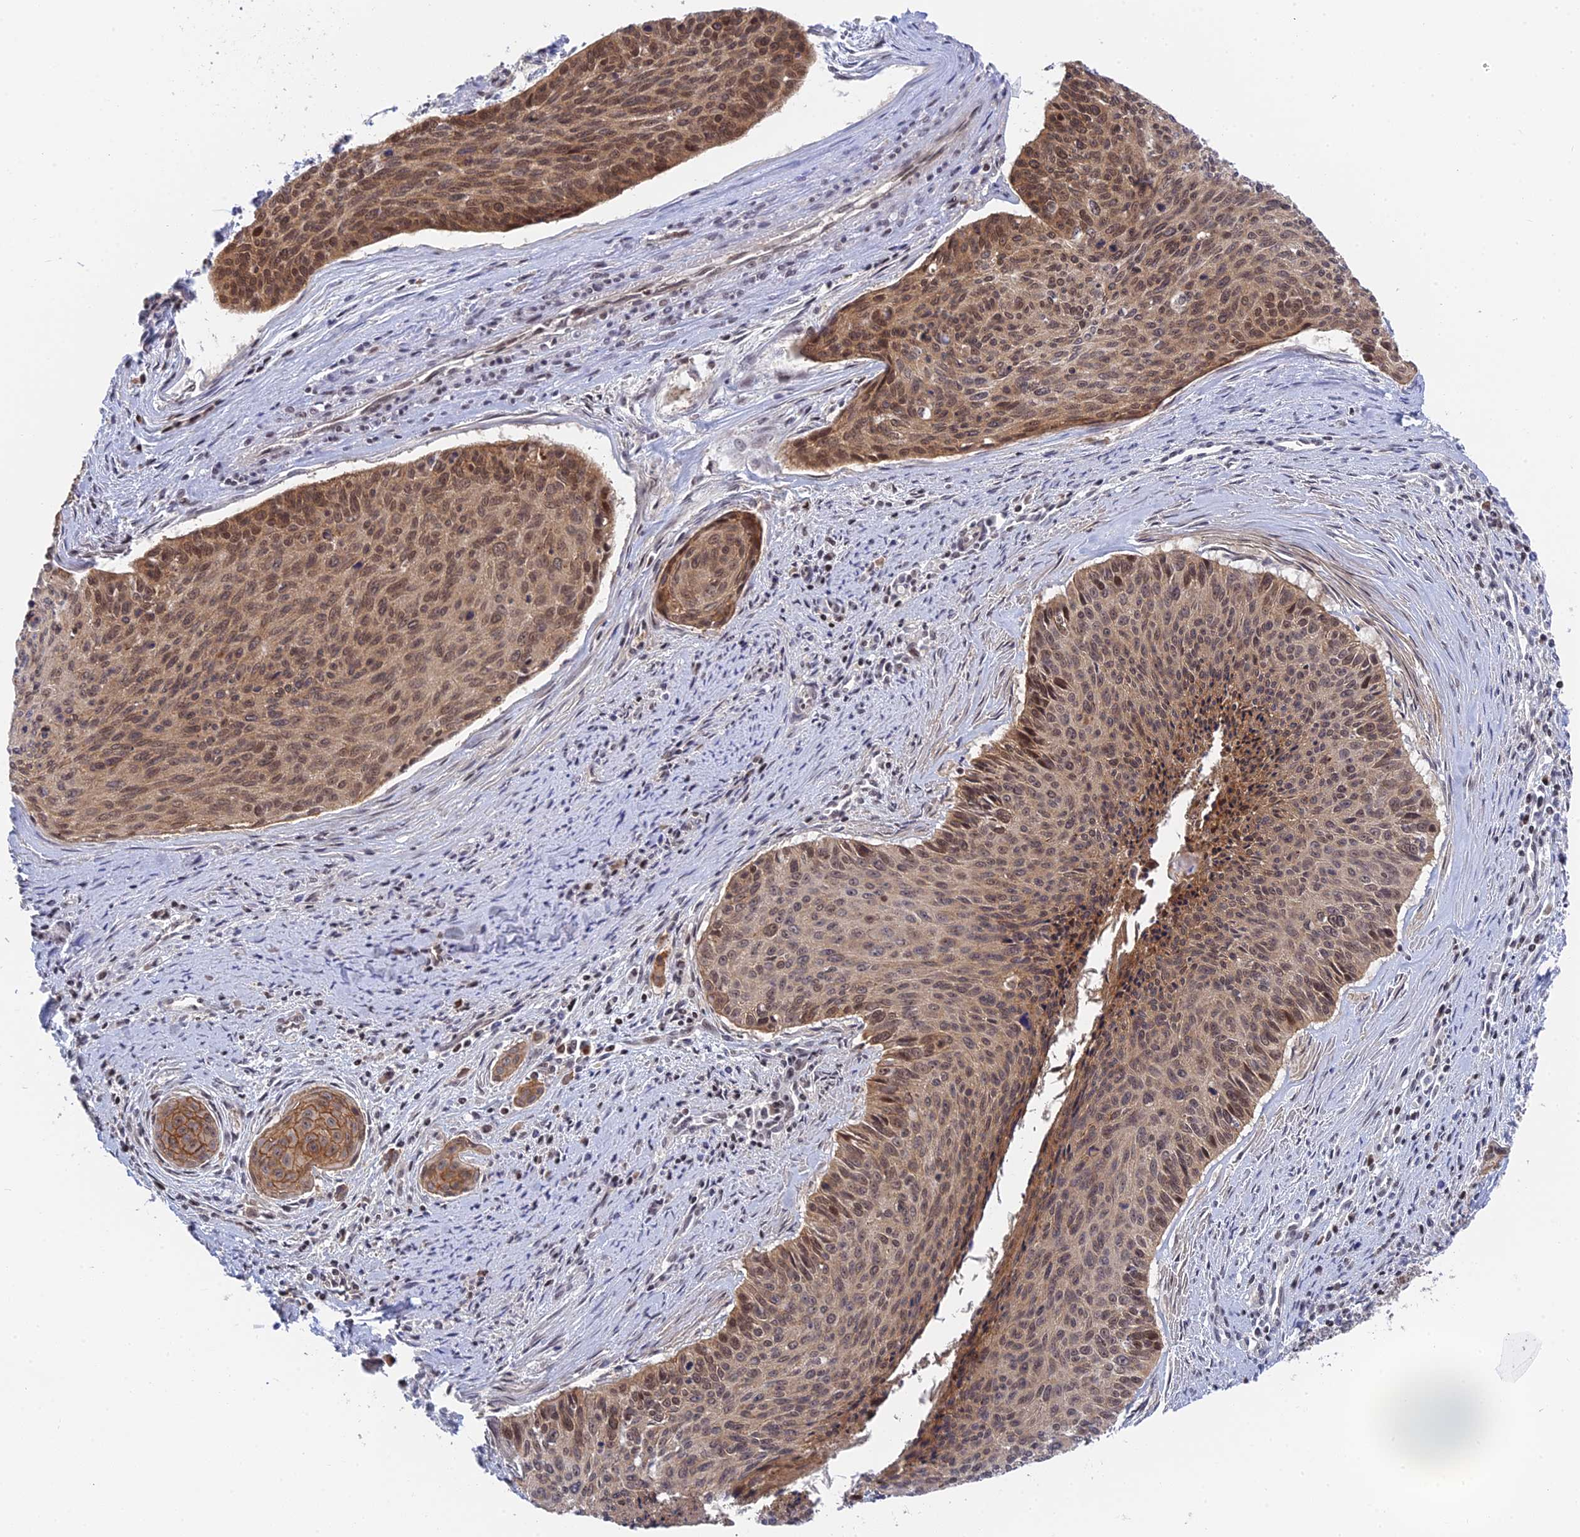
{"staining": {"intensity": "moderate", "quantity": ">75%", "location": "nuclear"}, "tissue": "cervical cancer", "cell_type": "Tumor cells", "image_type": "cancer", "snomed": [{"axis": "morphology", "description": "Squamous cell carcinoma, NOS"}, {"axis": "topography", "description": "Cervix"}], "caption": "Immunohistochemical staining of cervical cancer (squamous cell carcinoma) exhibits medium levels of moderate nuclear protein expression in about >75% of tumor cells.", "gene": "TCEA1", "patient": {"sex": "female", "age": 55}}